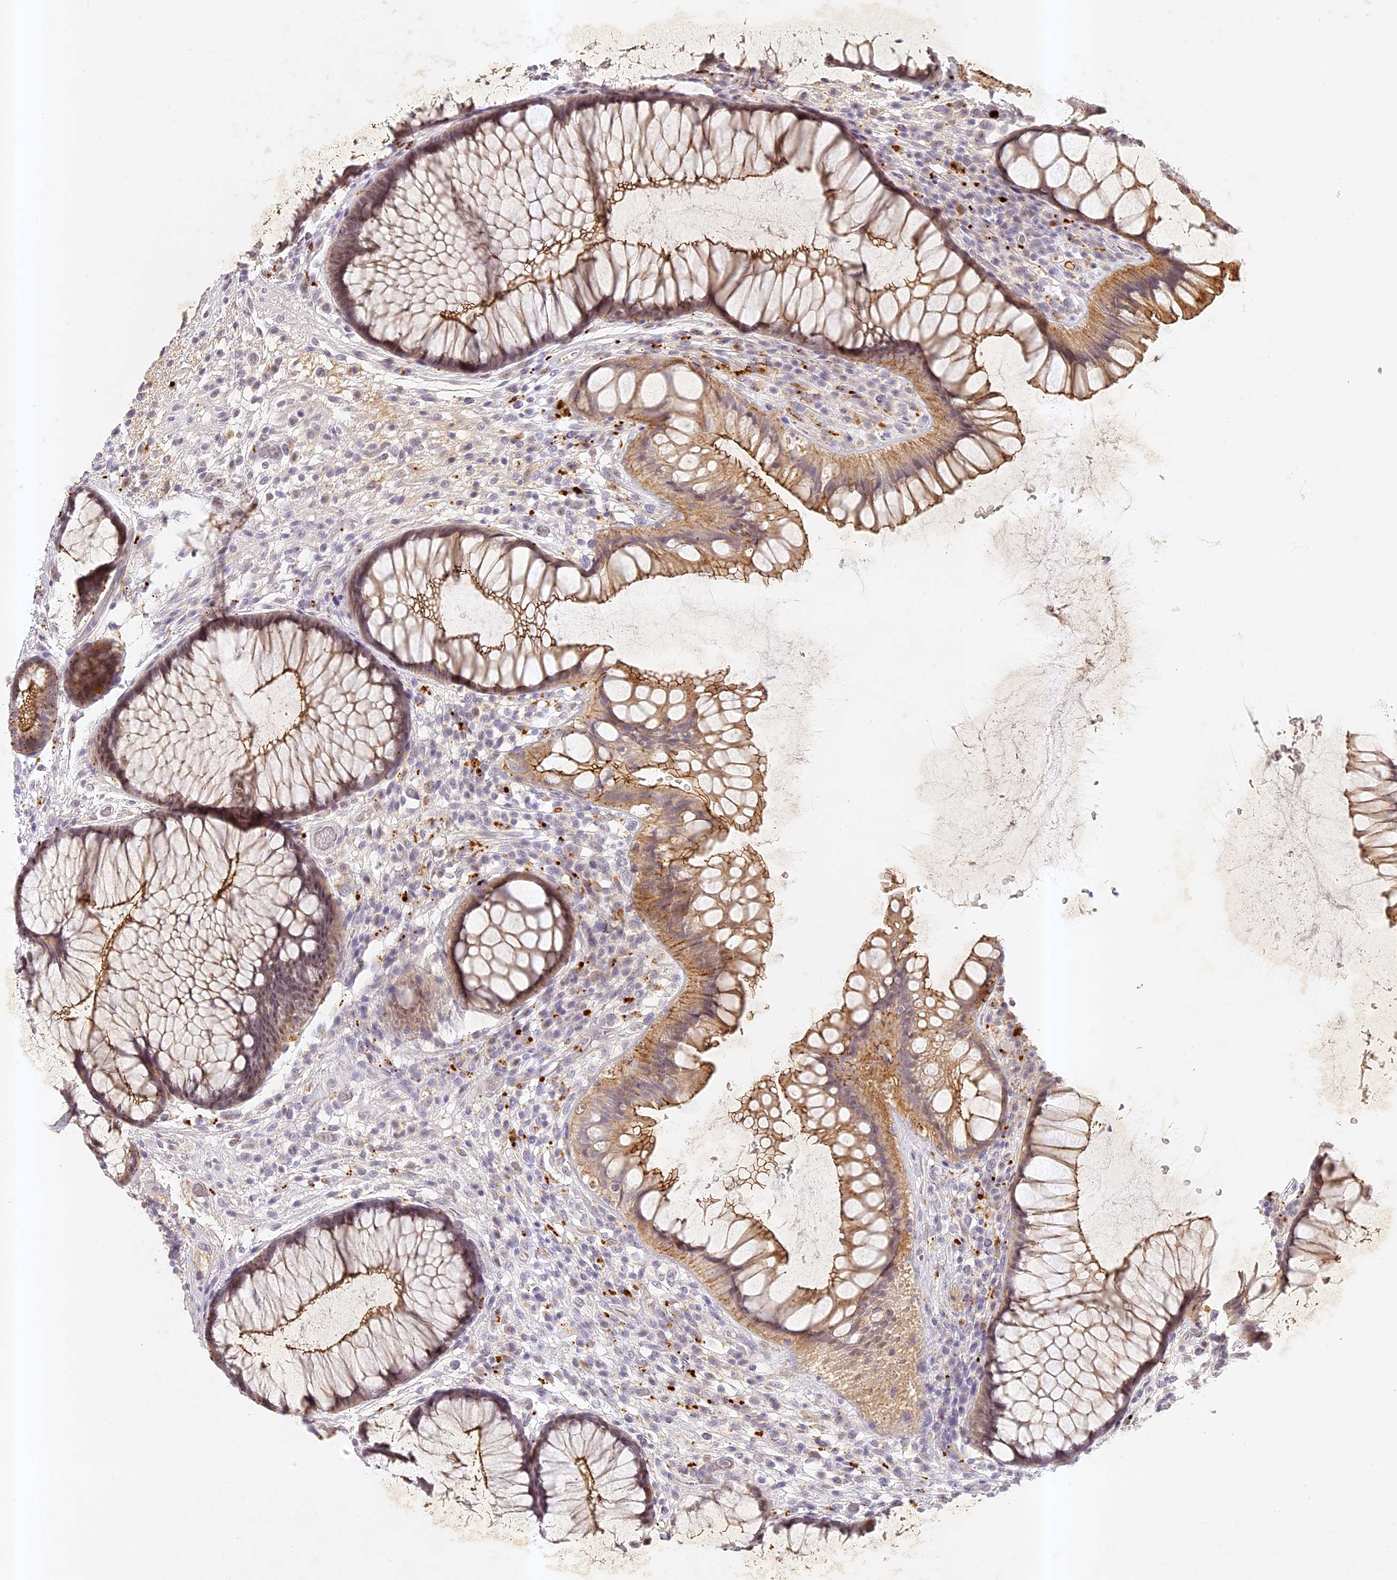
{"staining": {"intensity": "strong", "quantity": "25%-75%", "location": "cytoplasmic/membranous,nuclear"}, "tissue": "rectum", "cell_type": "Glandular cells", "image_type": "normal", "snomed": [{"axis": "morphology", "description": "Normal tissue, NOS"}, {"axis": "topography", "description": "Rectum"}], "caption": "Immunohistochemistry (IHC) histopathology image of normal human rectum stained for a protein (brown), which displays high levels of strong cytoplasmic/membranous,nuclear staining in approximately 25%-75% of glandular cells.", "gene": "ELL3", "patient": {"sex": "male", "age": 51}}